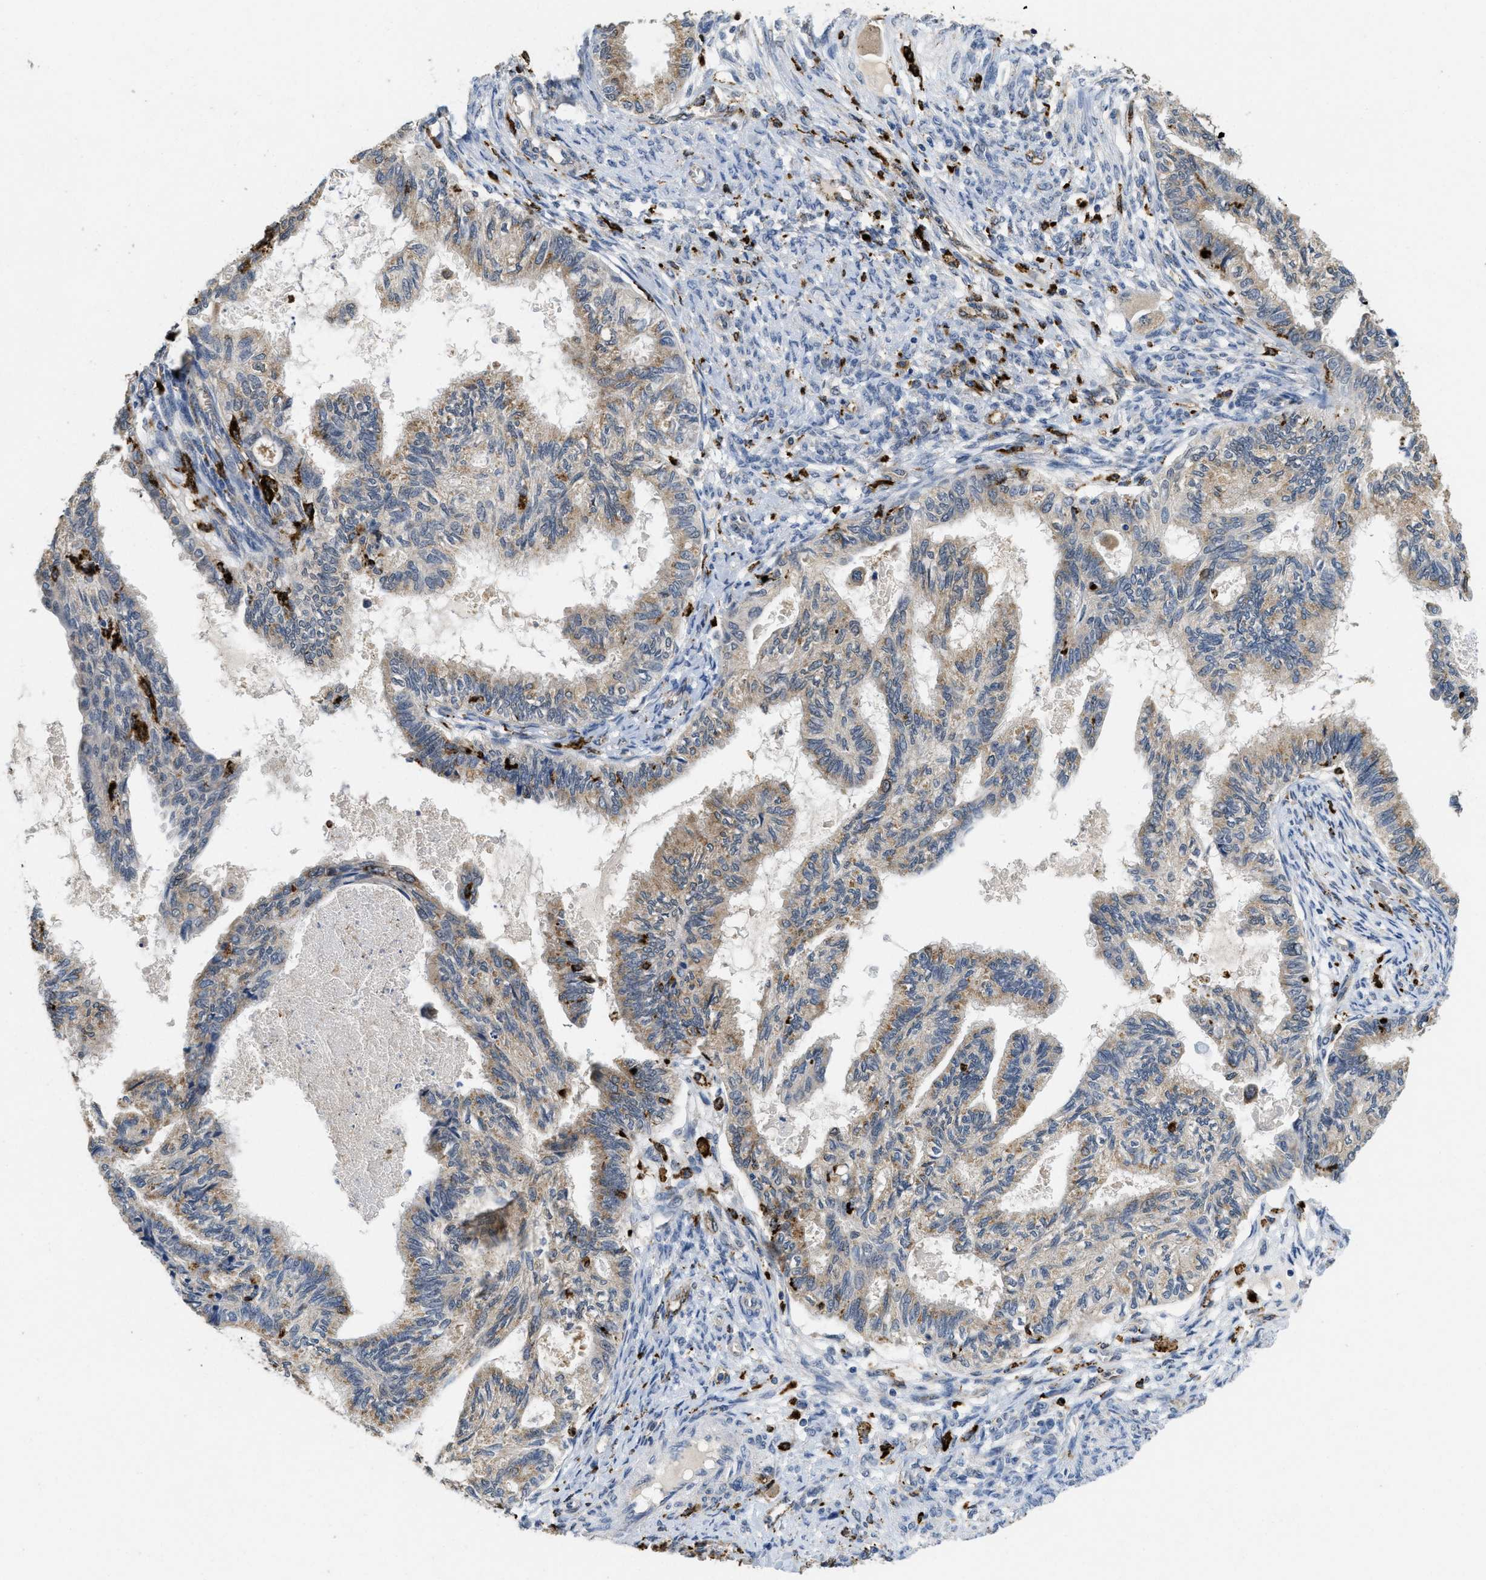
{"staining": {"intensity": "weak", "quantity": ">75%", "location": "cytoplasmic/membranous"}, "tissue": "cervical cancer", "cell_type": "Tumor cells", "image_type": "cancer", "snomed": [{"axis": "morphology", "description": "Normal tissue, NOS"}, {"axis": "morphology", "description": "Adenocarcinoma, NOS"}, {"axis": "topography", "description": "Cervix"}, {"axis": "topography", "description": "Endometrium"}], "caption": "Protein expression analysis of adenocarcinoma (cervical) reveals weak cytoplasmic/membranous positivity in about >75% of tumor cells. Nuclei are stained in blue.", "gene": "BMPR2", "patient": {"sex": "female", "age": 86}}